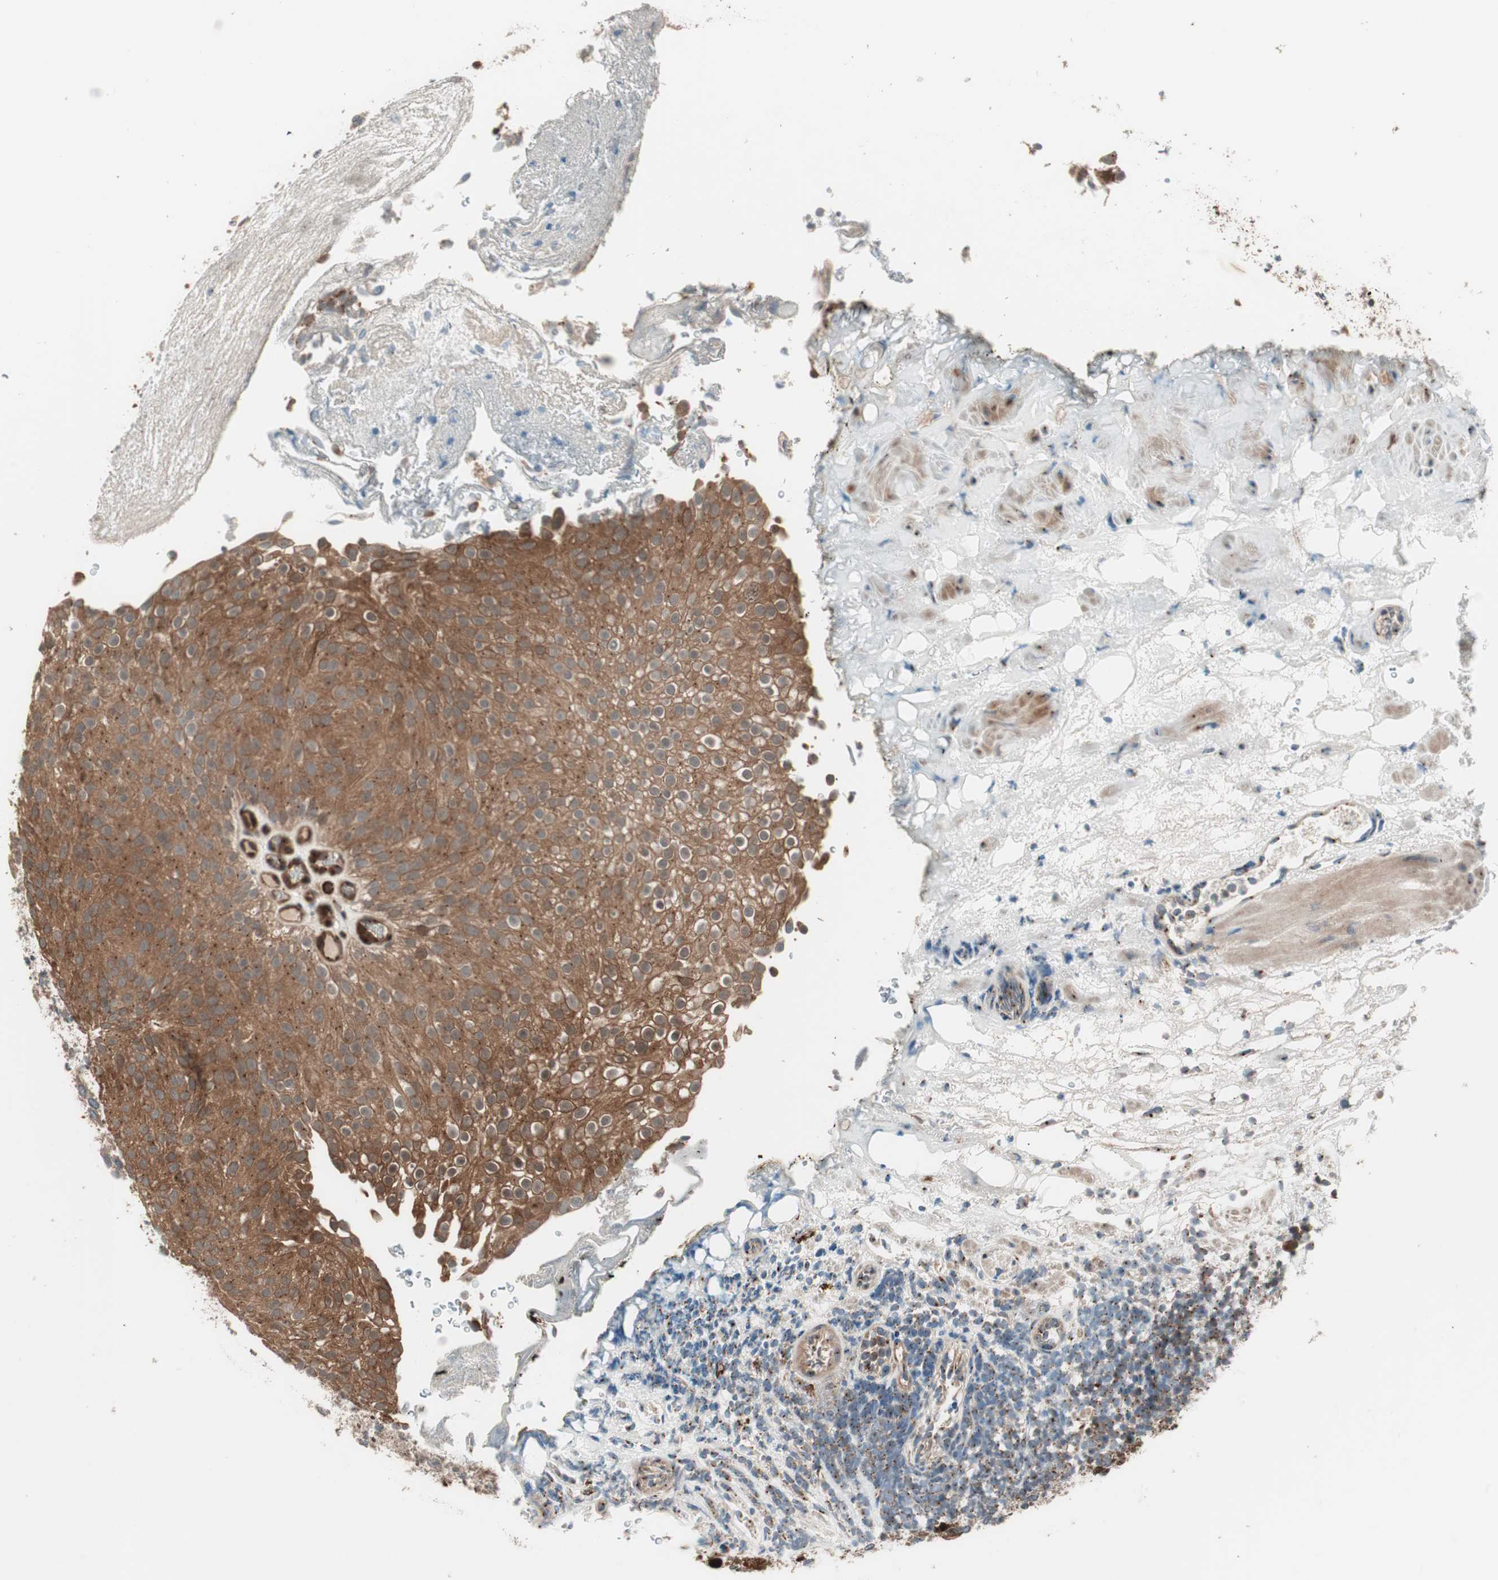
{"staining": {"intensity": "strong", "quantity": ">75%", "location": "cytoplasmic/membranous"}, "tissue": "urothelial cancer", "cell_type": "Tumor cells", "image_type": "cancer", "snomed": [{"axis": "morphology", "description": "Urothelial carcinoma, Low grade"}, {"axis": "topography", "description": "Urinary bladder"}], "caption": "Protein staining reveals strong cytoplasmic/membranous positivity in approximately >75% of tumor cells in urothelial cancer.", "gene": "PRKG2", "patient": {"sex": "male", "age": 78}}